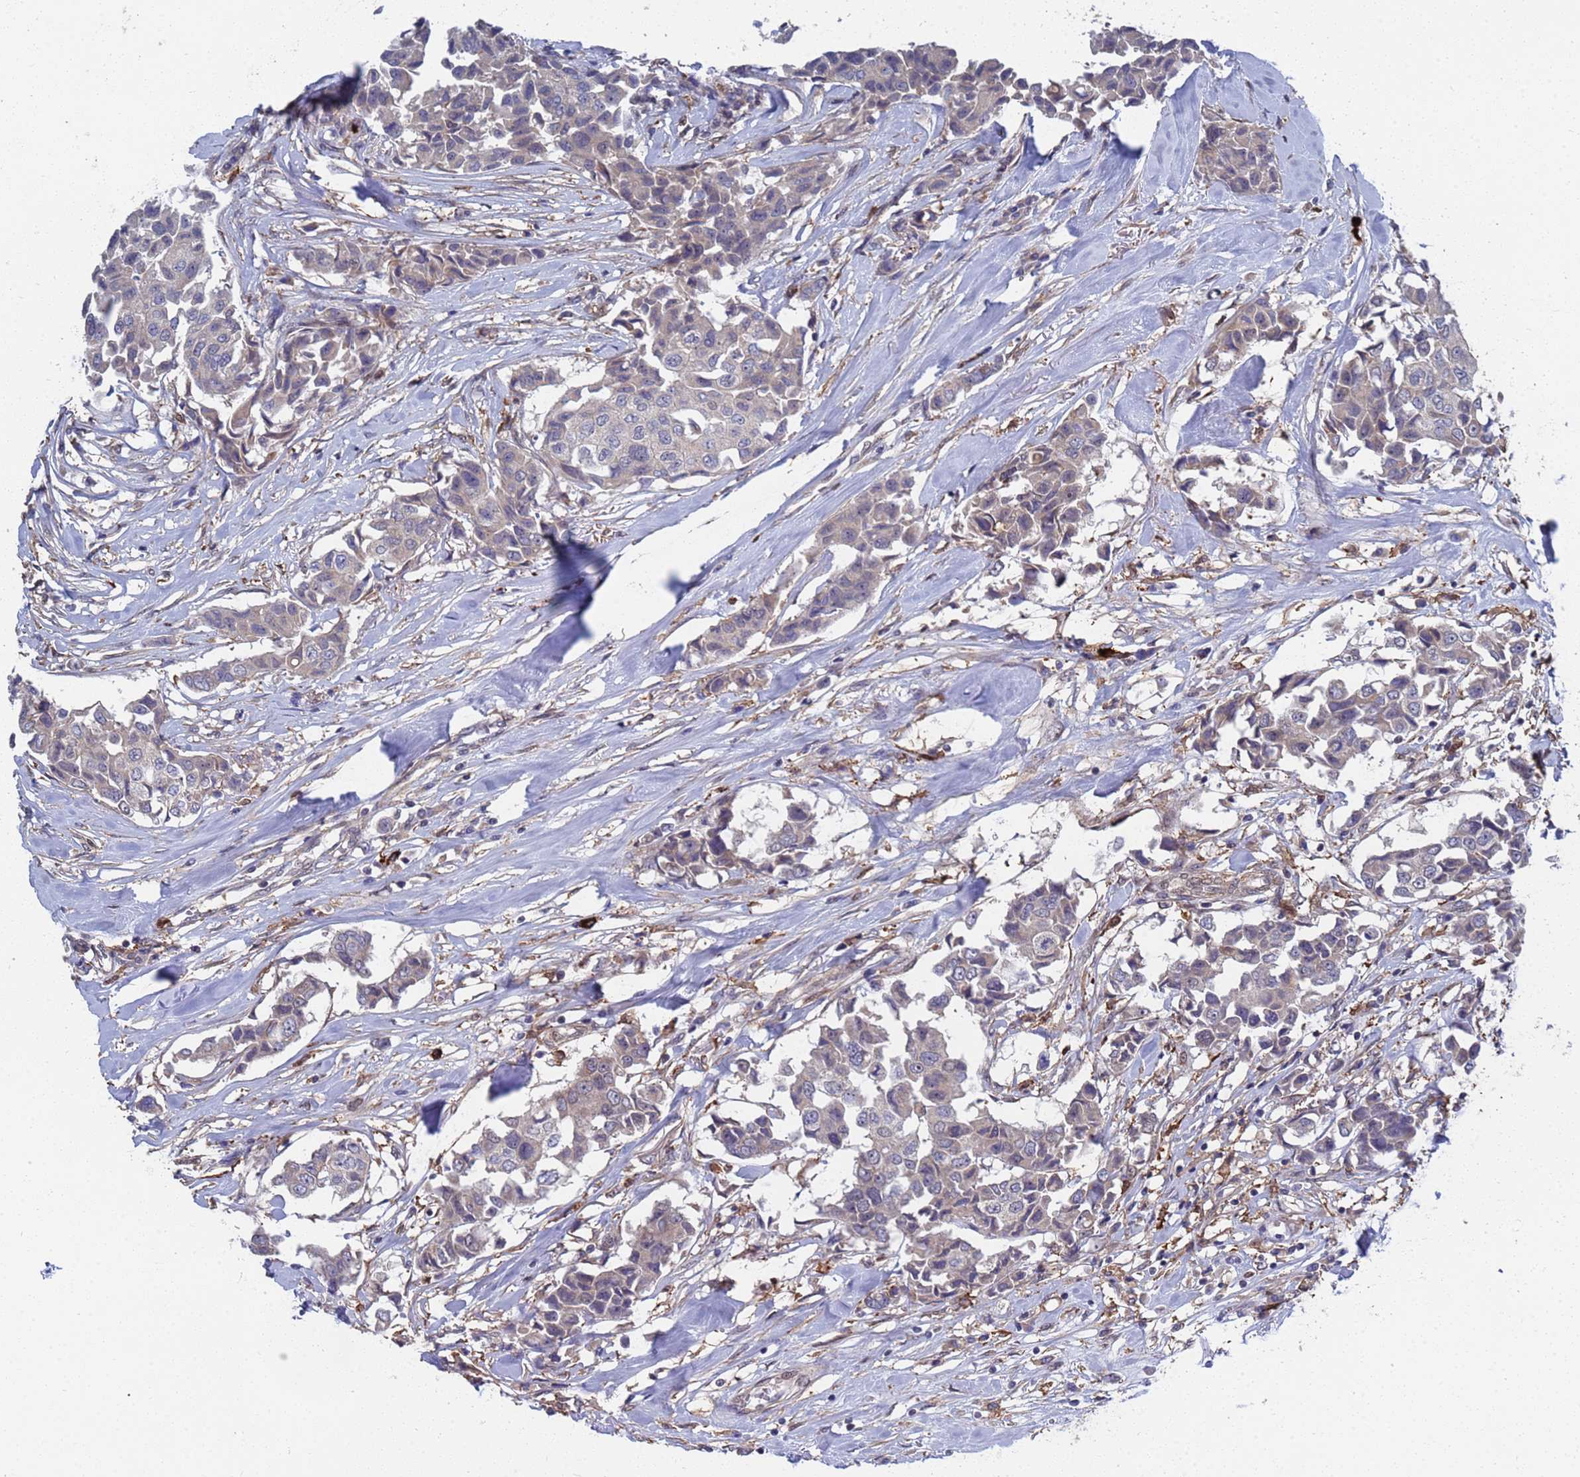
{"staining": {"intensity": "negative", "quantity": "none", "location": "none"}, "tissue": "breast cancer", "cell_type": "Tumor cells", "image_type": "cancer", "snomed": [{"axis": "morphology", "description": "Duct carcinoma"}, {"axis": "topography", "description": "Breast"}], "caption": "A histopathology image of breast intraductal carcinoma stained for a protein shows no brown staining in tumor cells.", "gene": "TMBIM6", "patient": {"sex": "female", "age": 80}}